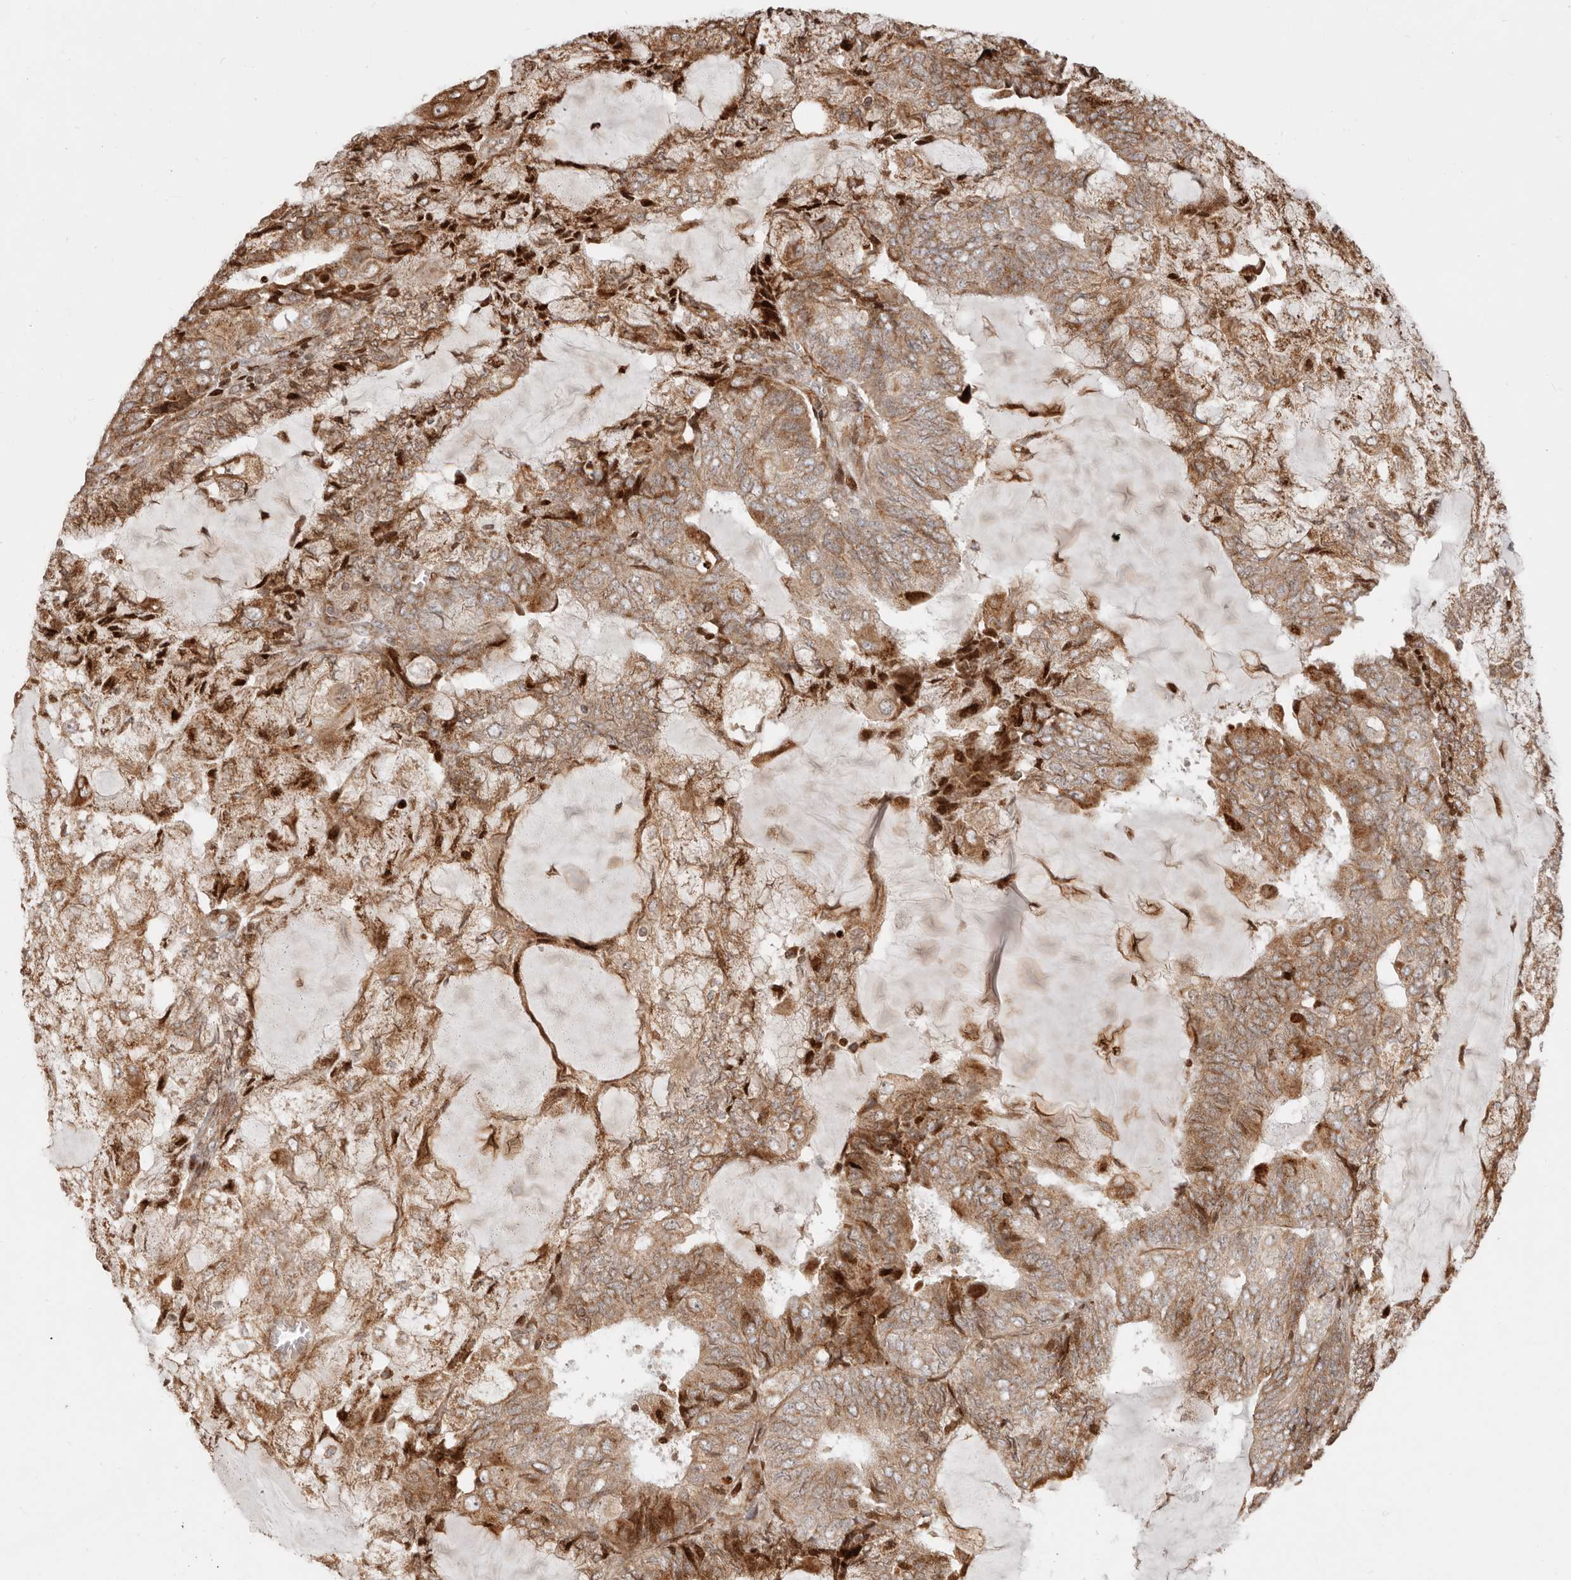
{"staining": {"intensity": "moderate", "quantity": ">75%", "location": "cytoplasmic/membranous"}, "tissue": "endometrial cancer", "cell_type": "Tumor cells", "image_type": "cancer", "snomed": [{"axis": "morphology", "description": "Adenocarcinoma, NOS"}, {"axis": "topography", "description": "Endometrium"}], "caption": "Human endometrial cancer (adenocarcinoma) stained with a brown dye shows moderate cytoplasmic/membranous positive staining in about >75% of tumor cells.", "gene": "TRIM4", "patient": {"sex": "female", "age": 81}}